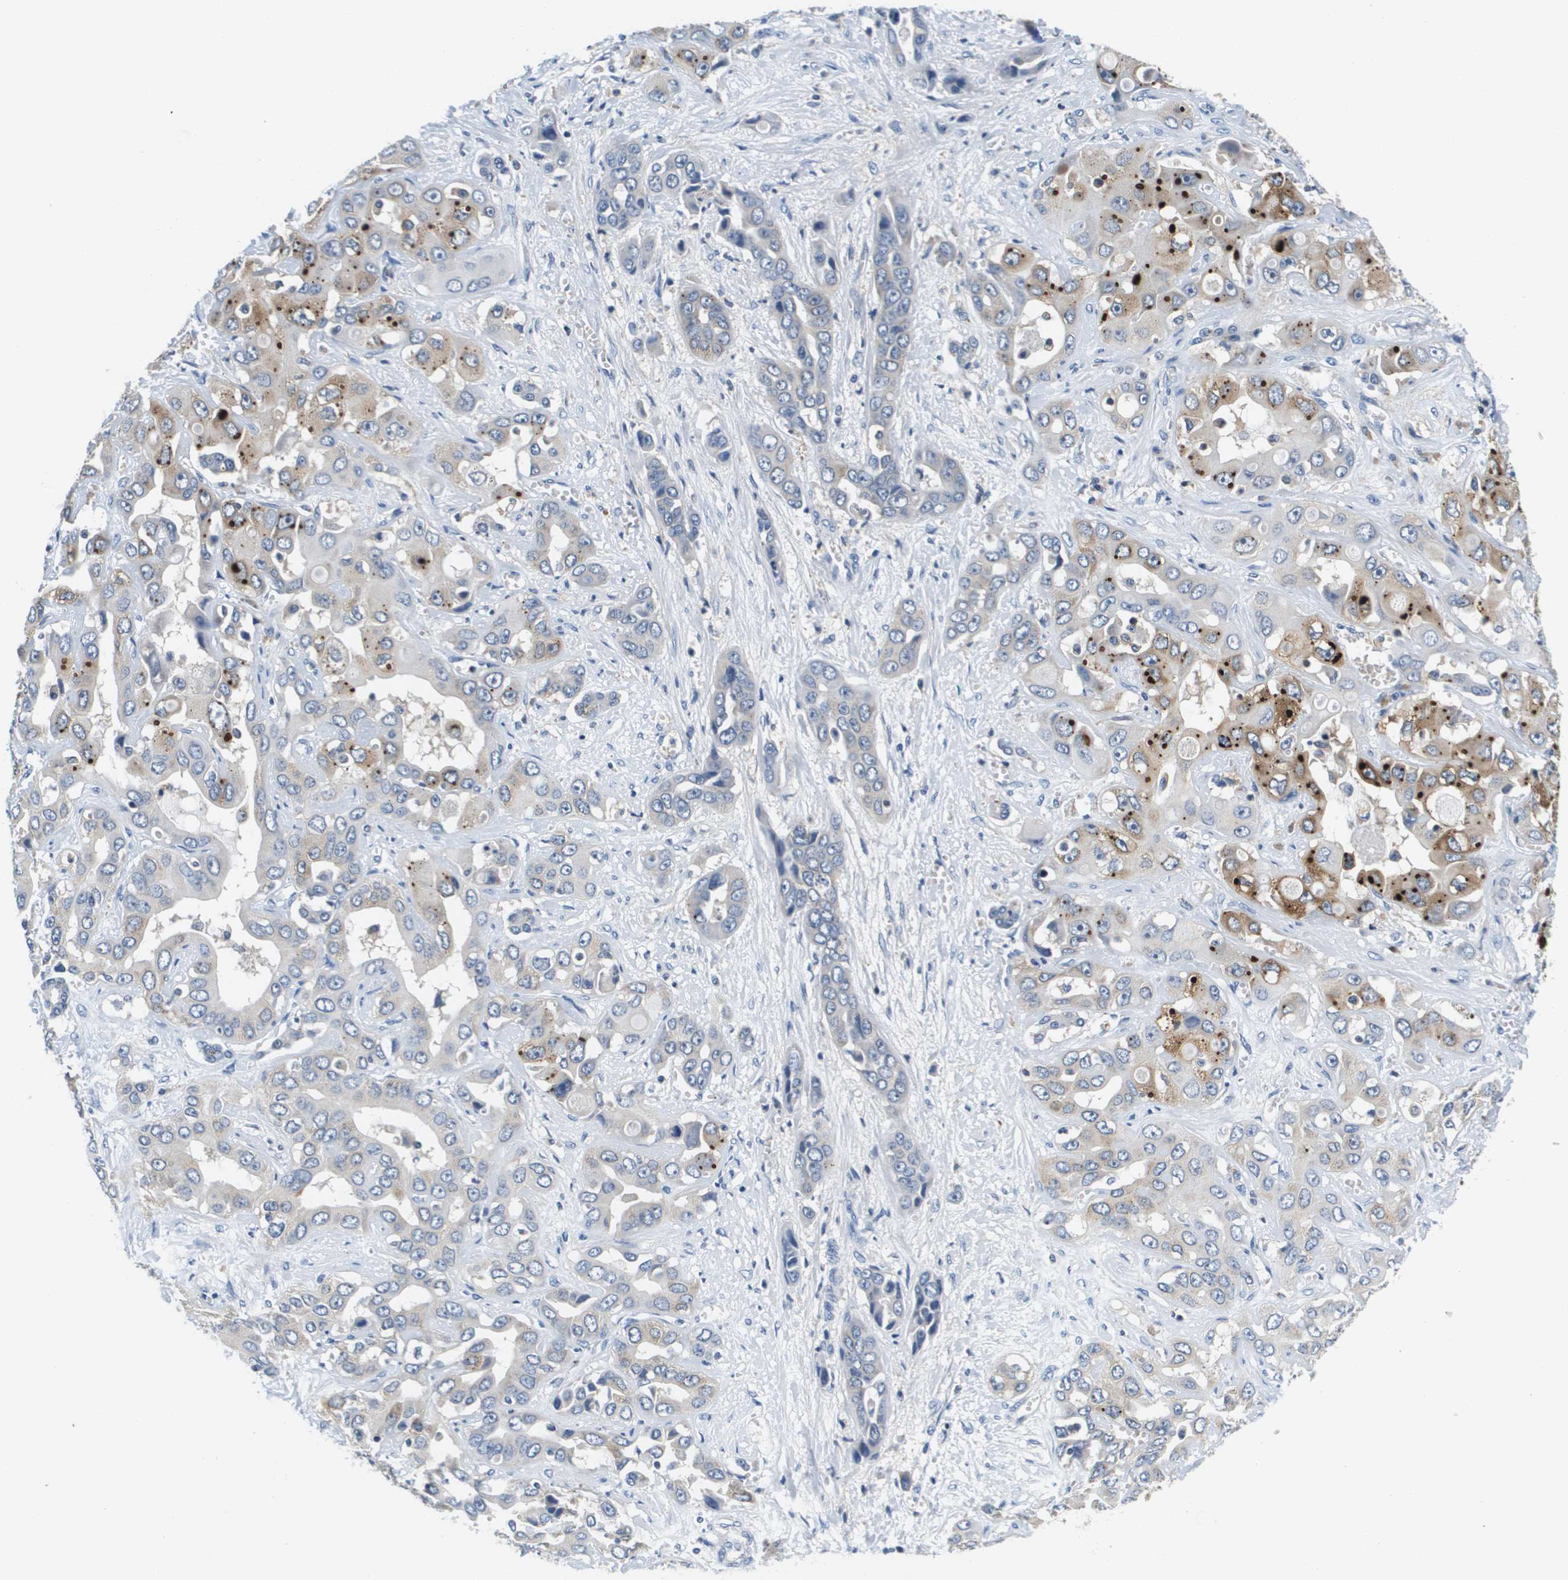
{"staining": {"intensity": "negative", "quantity": "none", "location": "none"}, "tissue": "liver cancer", "cell_type": "Tumor cells", "image_type": "cancer", "snomed": [{"axis": "morphology", "description": "Cholangiocarcinoma"}, {"axis": "topography", "description": "Liver"}], "caption": "Immunohistochemistry (IHC) photomicrograph of liver cancer (cholangiocarcinoma) stained for a protein (brown), which demonstrates no expression in tumor cells.", "gene": "KCNQ5", "patient": {"sex": "female", "age": 52}}